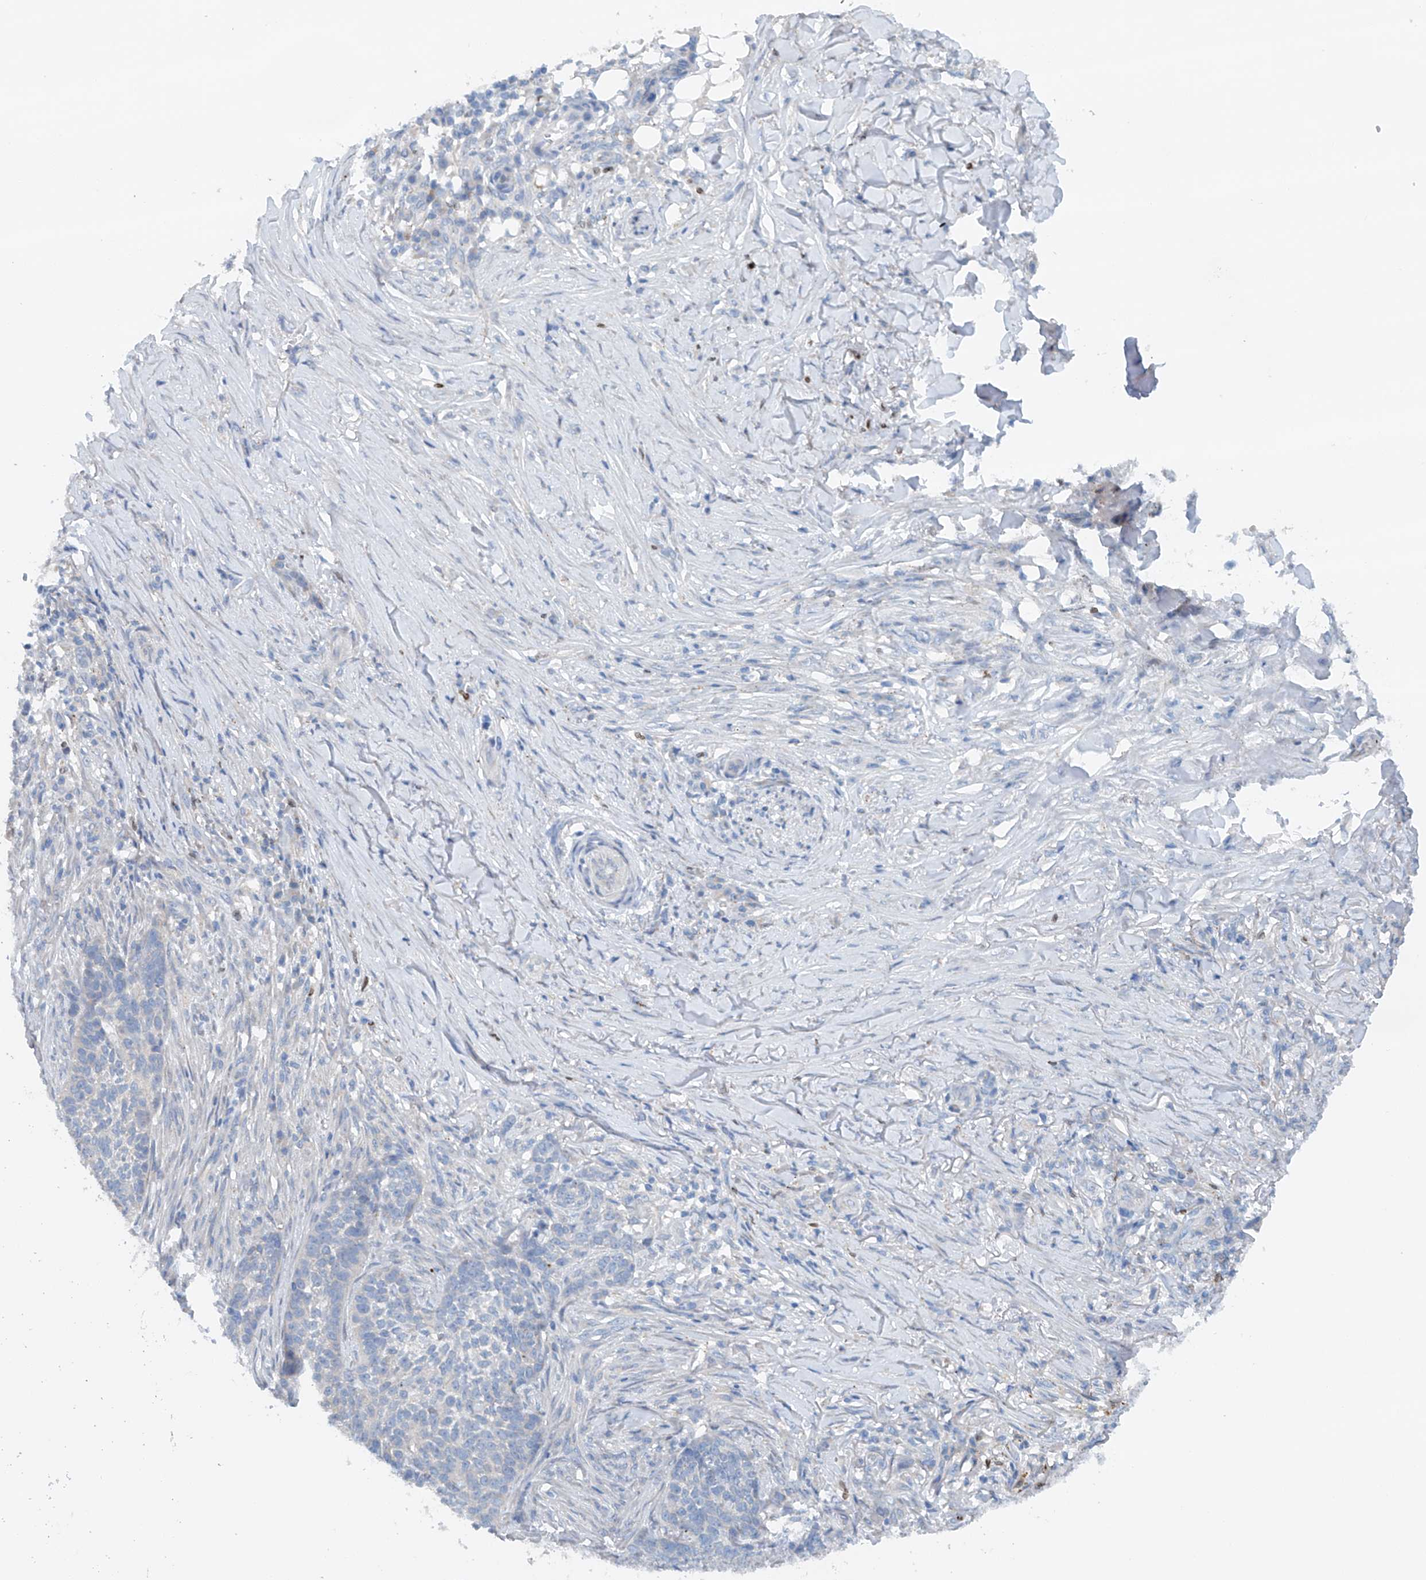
{"staining": {"intensity": "negative", "quantity": "none", "location": "none"}, "tissue": "skin cancer", "cell_type": "Tumor cells", "image_type": "cancer", "snomed": [{"axis": "morphology", "description": "Basal cell carcinoma"}, {"axis": "topography", "description": "Skin"}], "caption": "Protein analysis of skin cancer (basal cell carcinoma) reveals no significant staining in tumor cells.", "gene": "CEP85L", "patient": {"sex": "male", "age": 85}}